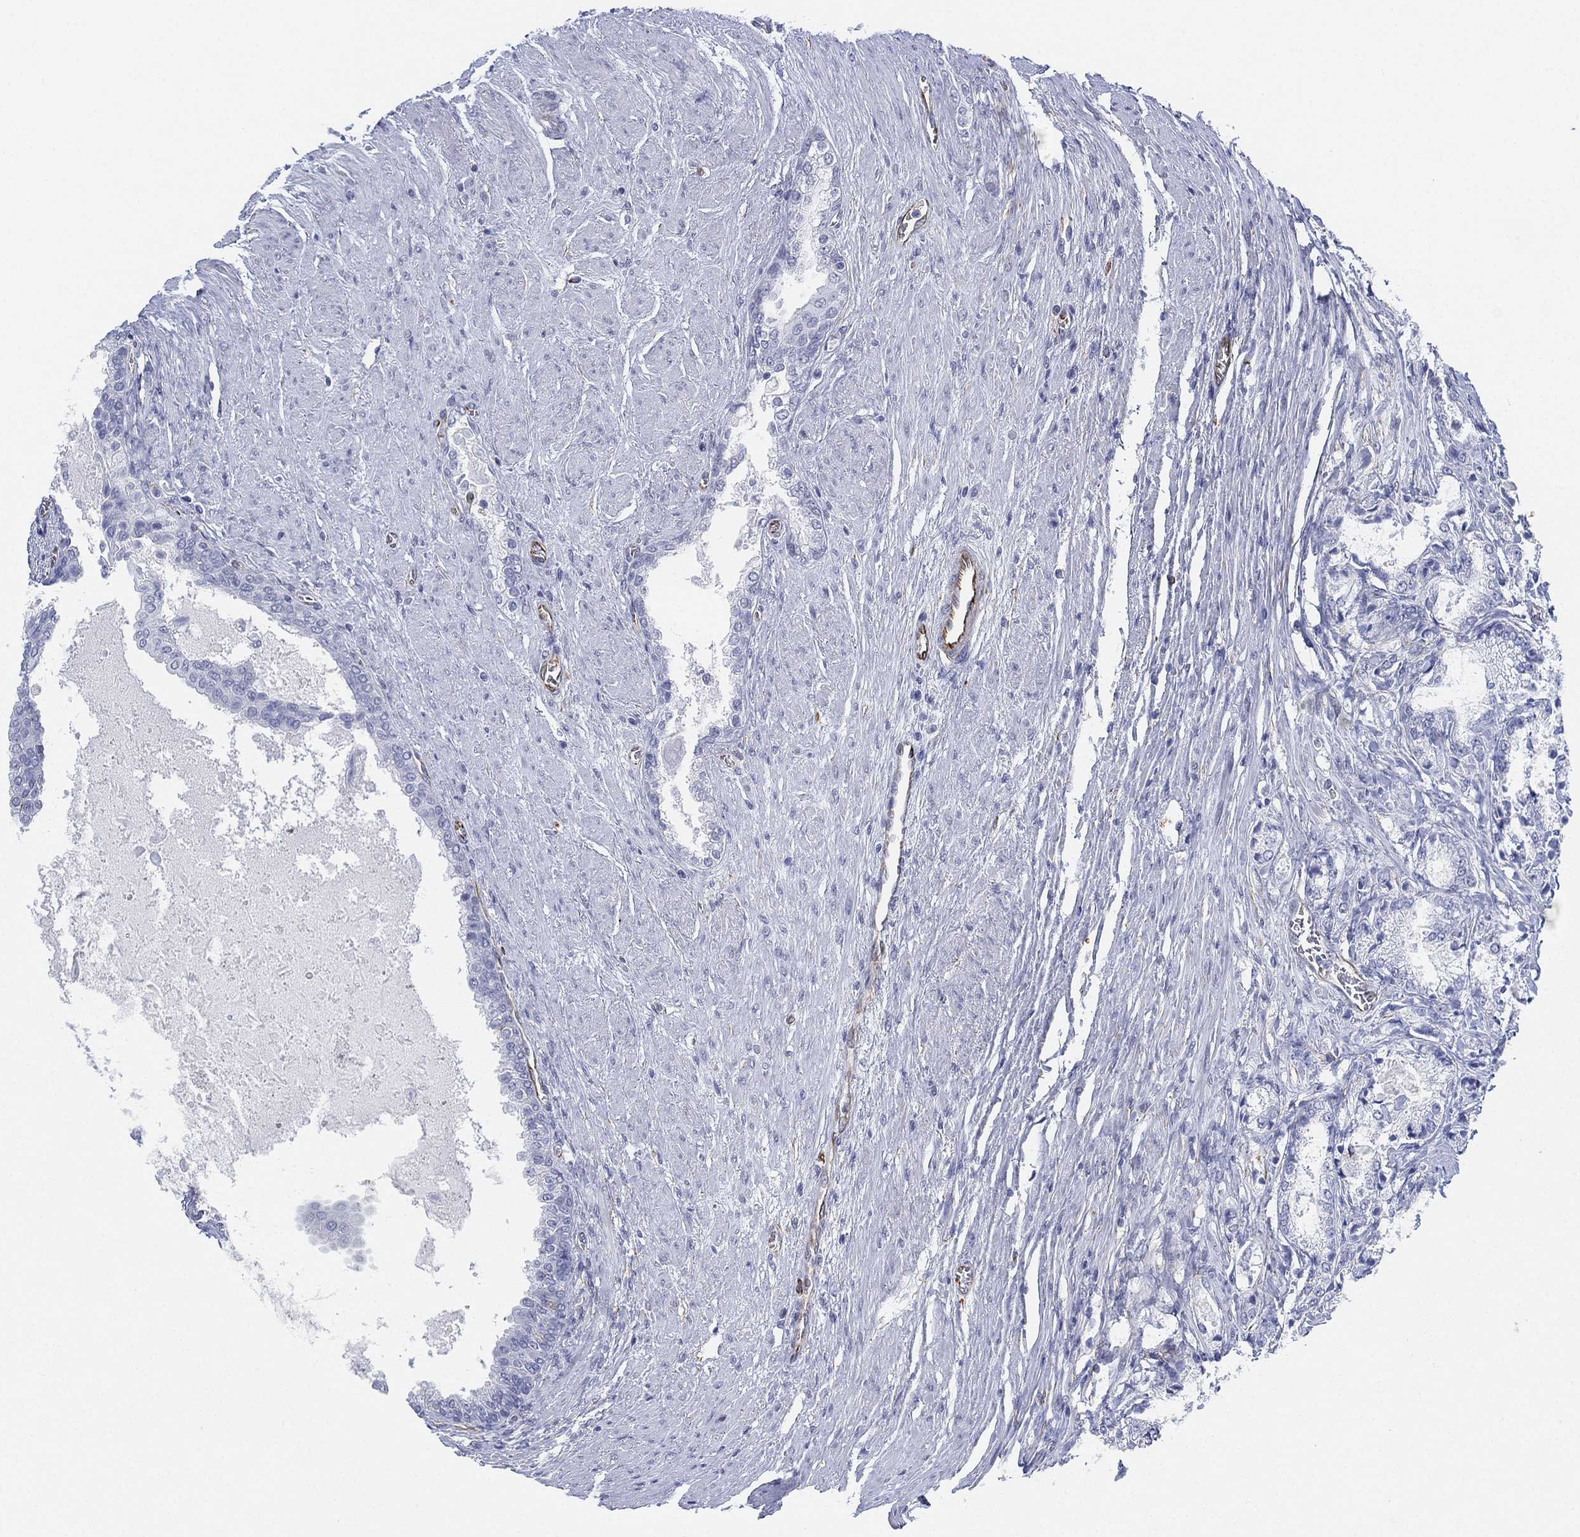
{"staining": {"intensity": "negative", "quantity": "none", "location": "none"}, "tissue": "prostate cancer", "cell_type": "Tumor cells", "image_type": "cancer", "snomed": [{"axis": "morphology", "description": "Adenocarcinoma, NOS"}, {"axis": "topography", "description": "Prostate and seminal vesicle, NOS"}, {"axis": "topography", "description": "Prostate"}], "caption": "The image reveals no significant staining in tumor cells of prostate adenocarcinoma.", "gene": "PSKH2", "patient": {"sex": "male", "age": 62}}